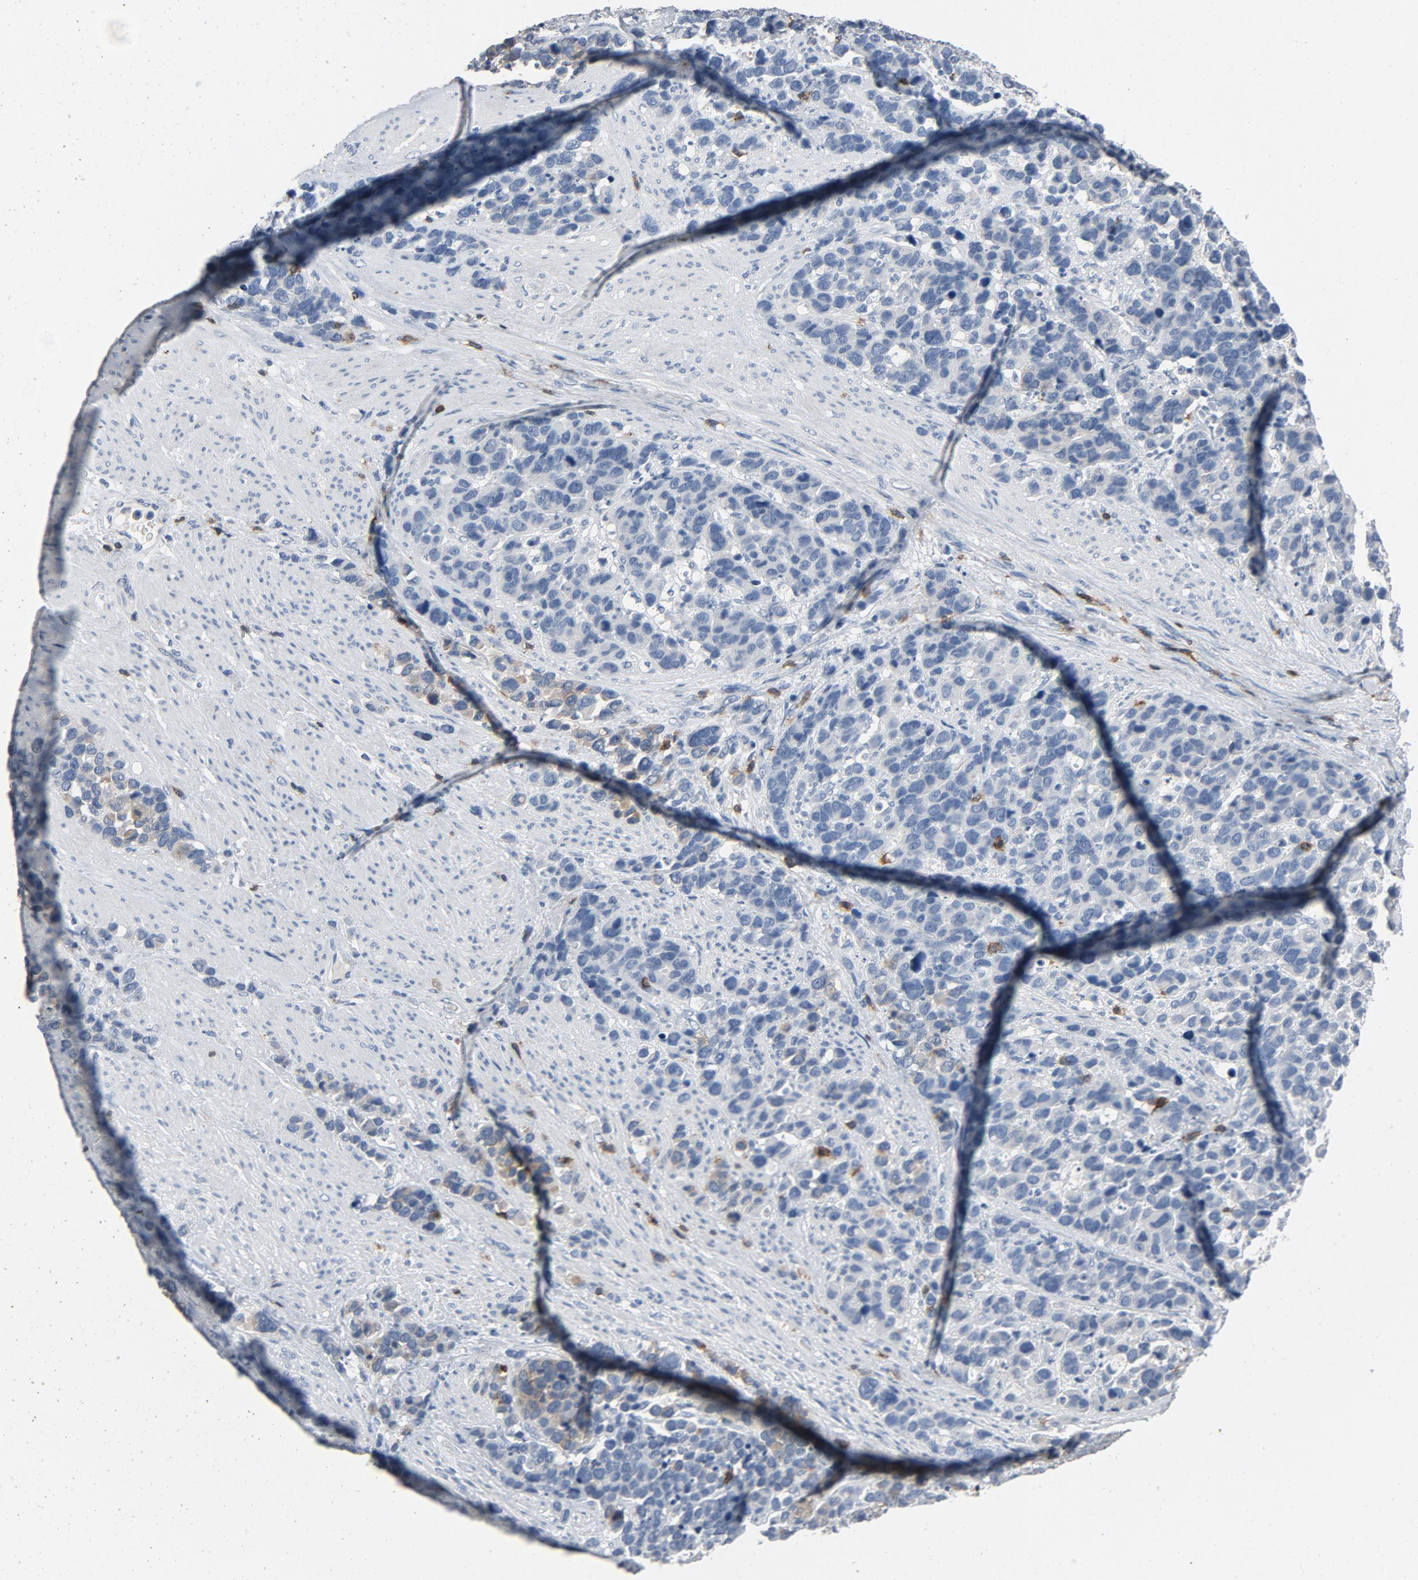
{"staining": {"intensity": "weak", "quantity": "<25%", "location": "cytoplasmic/membranous"}, "tissue": "stomach cancer", "cell_type": "Tumor cells", "image_type": "cancer", "snomed": [{"axis": "morphology", "description": "Adenocarcinoma, NOS"}, {"axis": "topography", "description": "Stomach, upper"}], "caption": "Photomicrograph shows no significant protein staining in tumor cells of adenocarcinoma (stomach).", "gene": "LCK", "patient": {"sex": "male", "age": 71}}